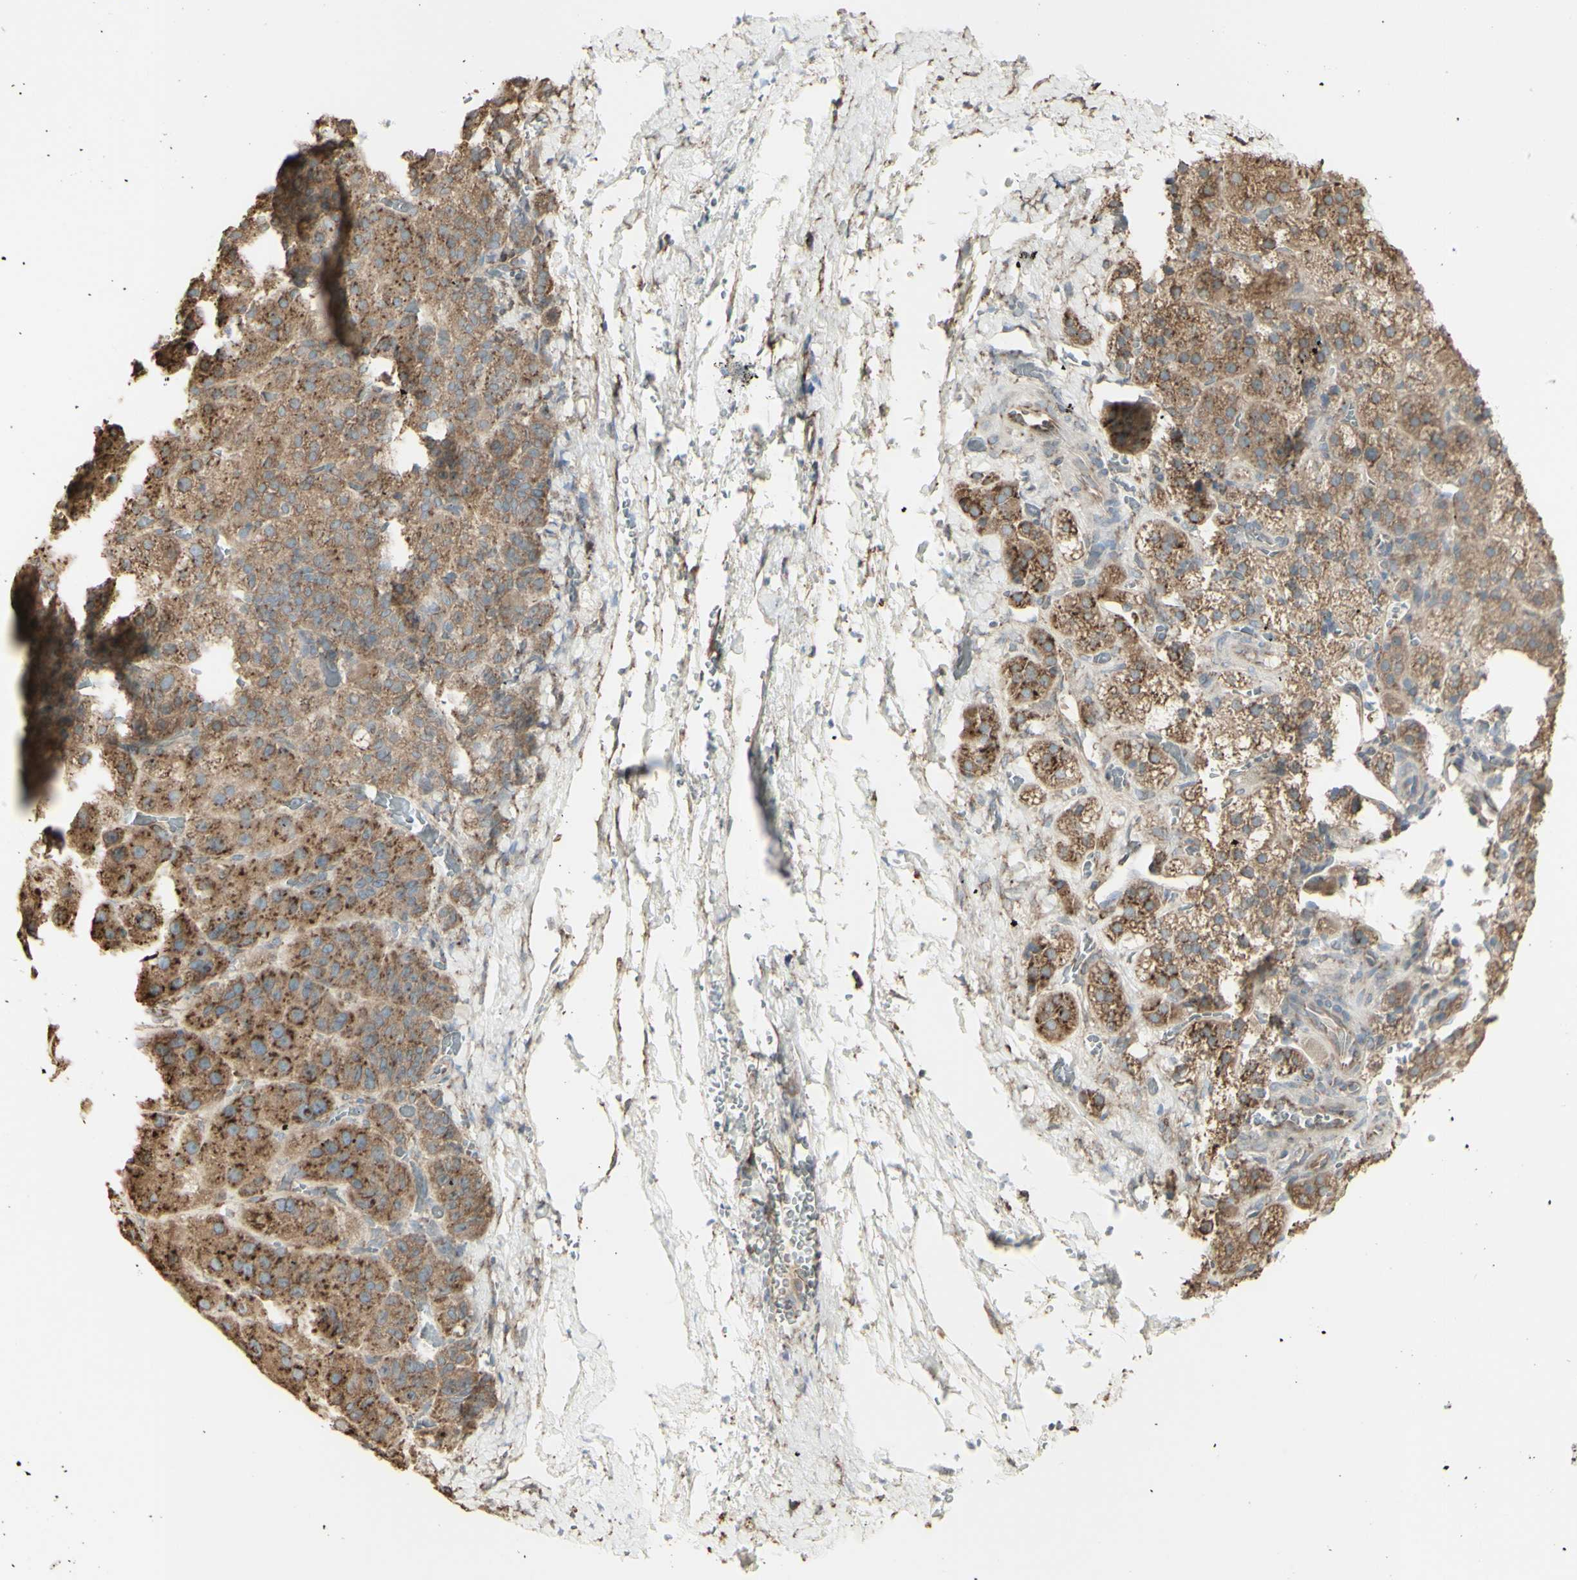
{"staining": {"intensity": "moderate", "quantity": ">75%", "location": "cytoplasmic/membranous"}, "tissue": "adrenal gland", "cell_type": "Glandular cells", "image_type": "normal", "snomed": [{"axis": "morphology", "description": "Normal tissue, NOS"}, {"axis": "topography", "description": "Adrenal gland"}], "caption": "A brown stain shows moderate cytoplasmic/membranous expression of a protein in glandular cells of normal human adrenal gland.", "gene": "EEF1B2", "patient": {"sex": "female", "age": 57}}